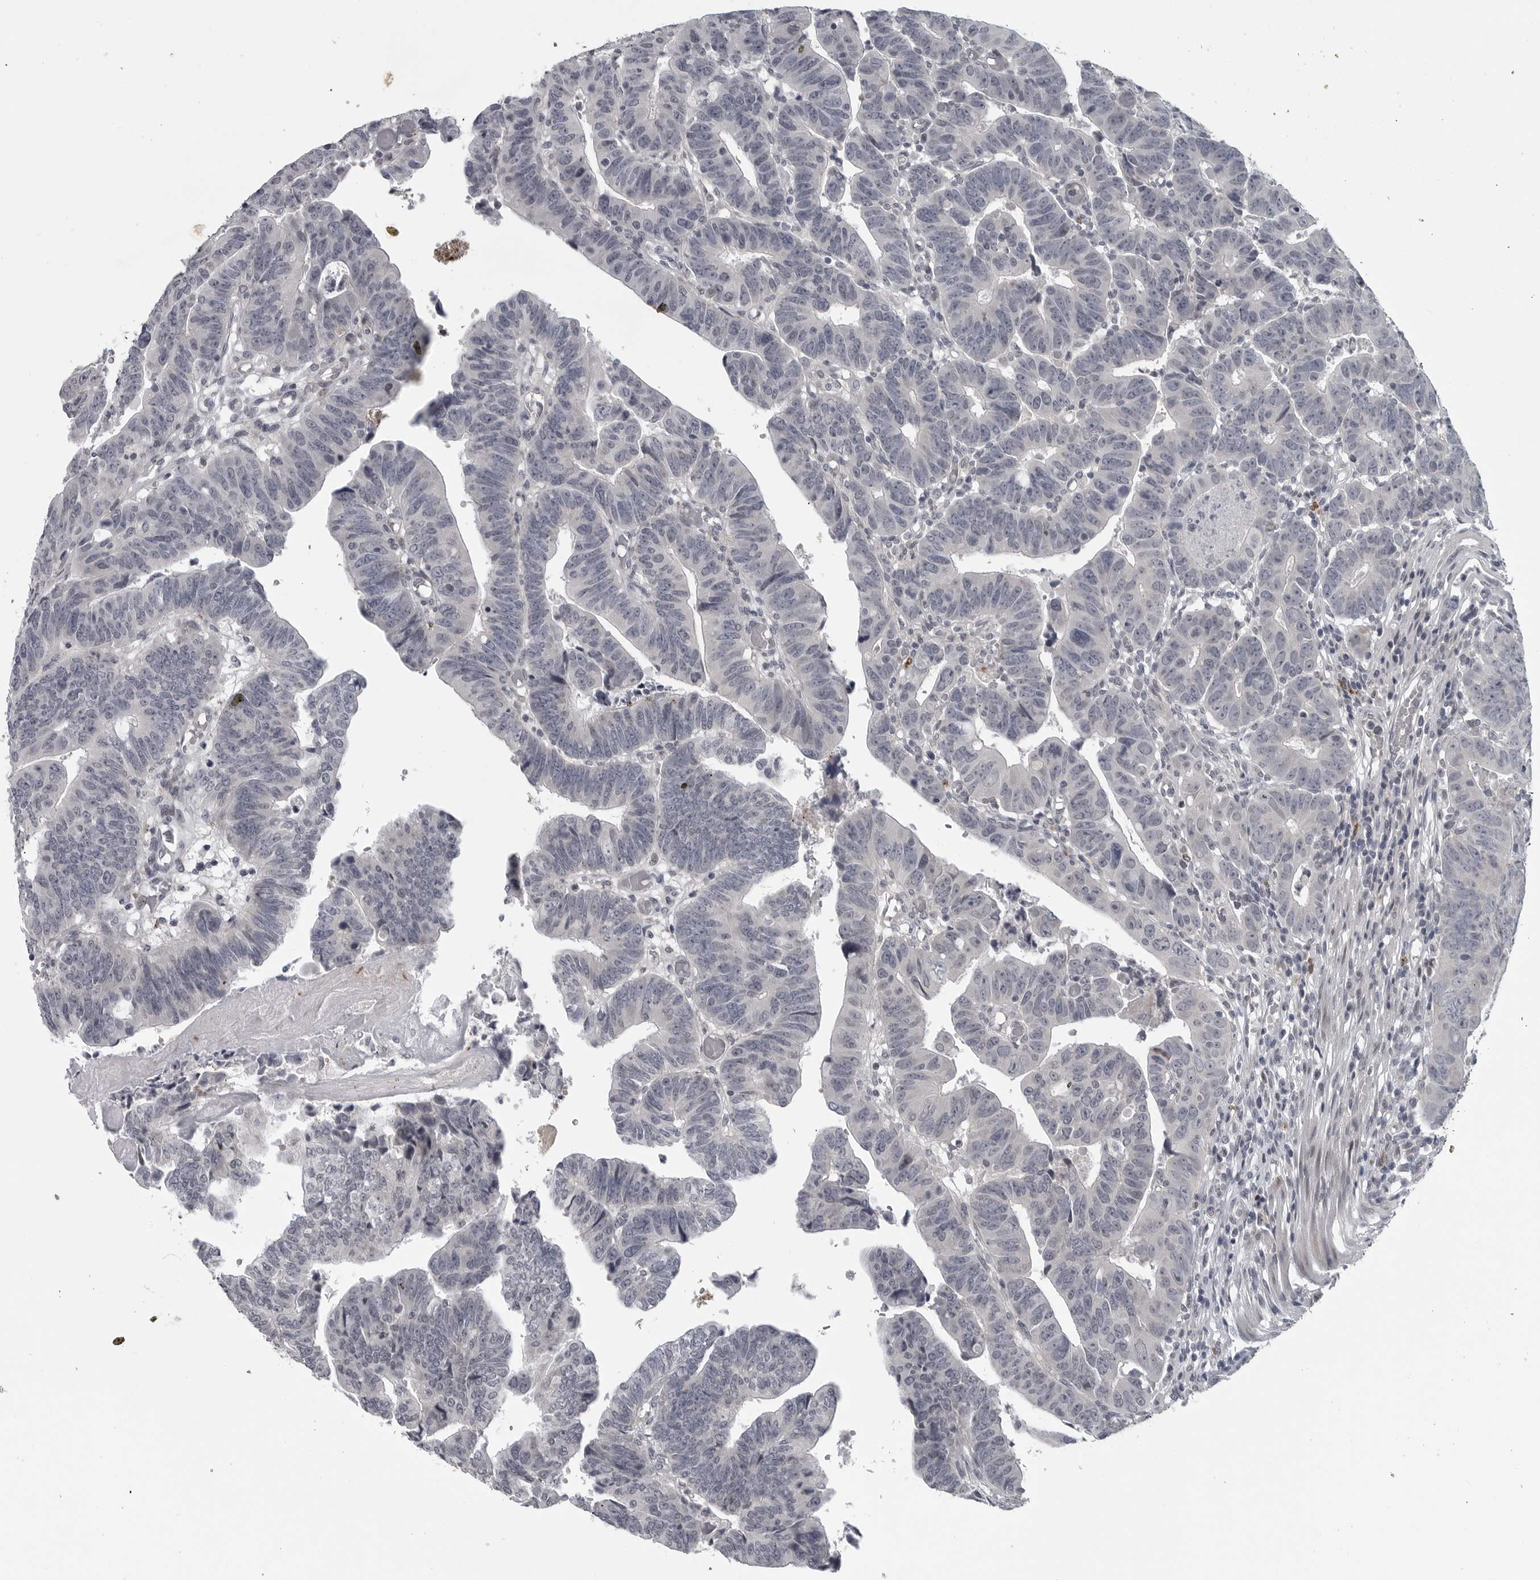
{"staining": {"intensity": "negative", "quantity": "none", "location": "none"}, "tissue": "colorectal cancer", "cell_type": "Tumor cells", "image_type": "cancer", "snomed": [{"axis": "morphology", "description": "Adenocarcinoma, NOS"}, {"axis": "topography", "description": "Rectum"}], "caption": "Colorectal cancer was stained to show a protein in brown. There is no significant expression in tumor cells.", "gene": "LYSMD1", "patient": {"sex": "female", "age": 65}}